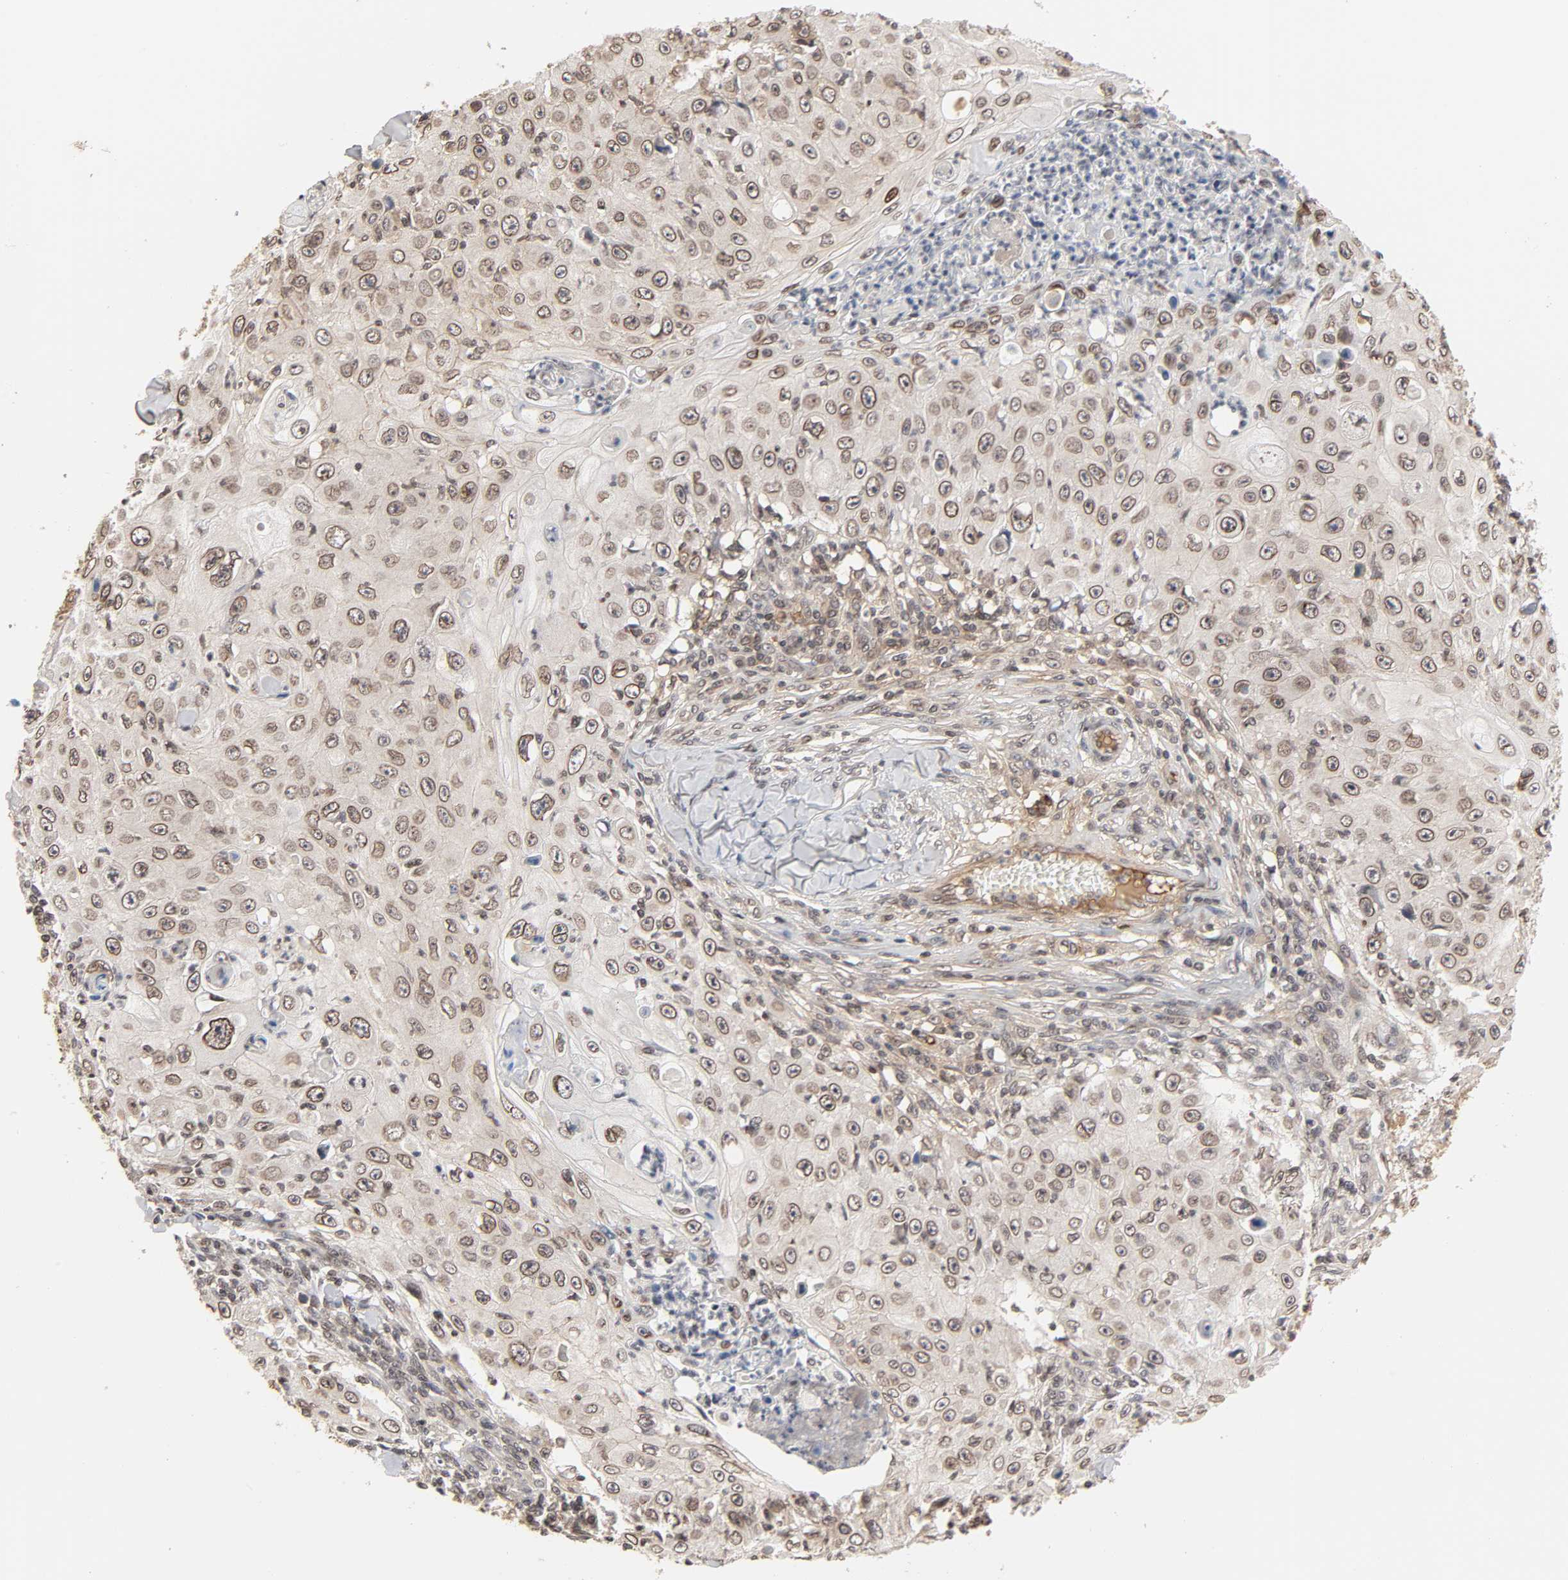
{"staining": {"intensity": "moderate", "quantity": ">75%", "location": "cytoplasmic/membranous,nuclear"}, "tissue": "skin cancer", "cell_type": "Tumor cells", "image_type": "cancer", "snomed": [{"axis": "morphology", "description": "Squamous cell carcinoma, NOS"}, {"axis": "topography", "description": "Skin"}], "caption": "This is a micrograph of immunohistochemistry (IHC) staining of skin cancer, which shows moderate staining in the cytoplasmic/membranous and nuclear of tumor cells.", "gene": "CPN2", "patient": {"sex": "male", "age": 86}}